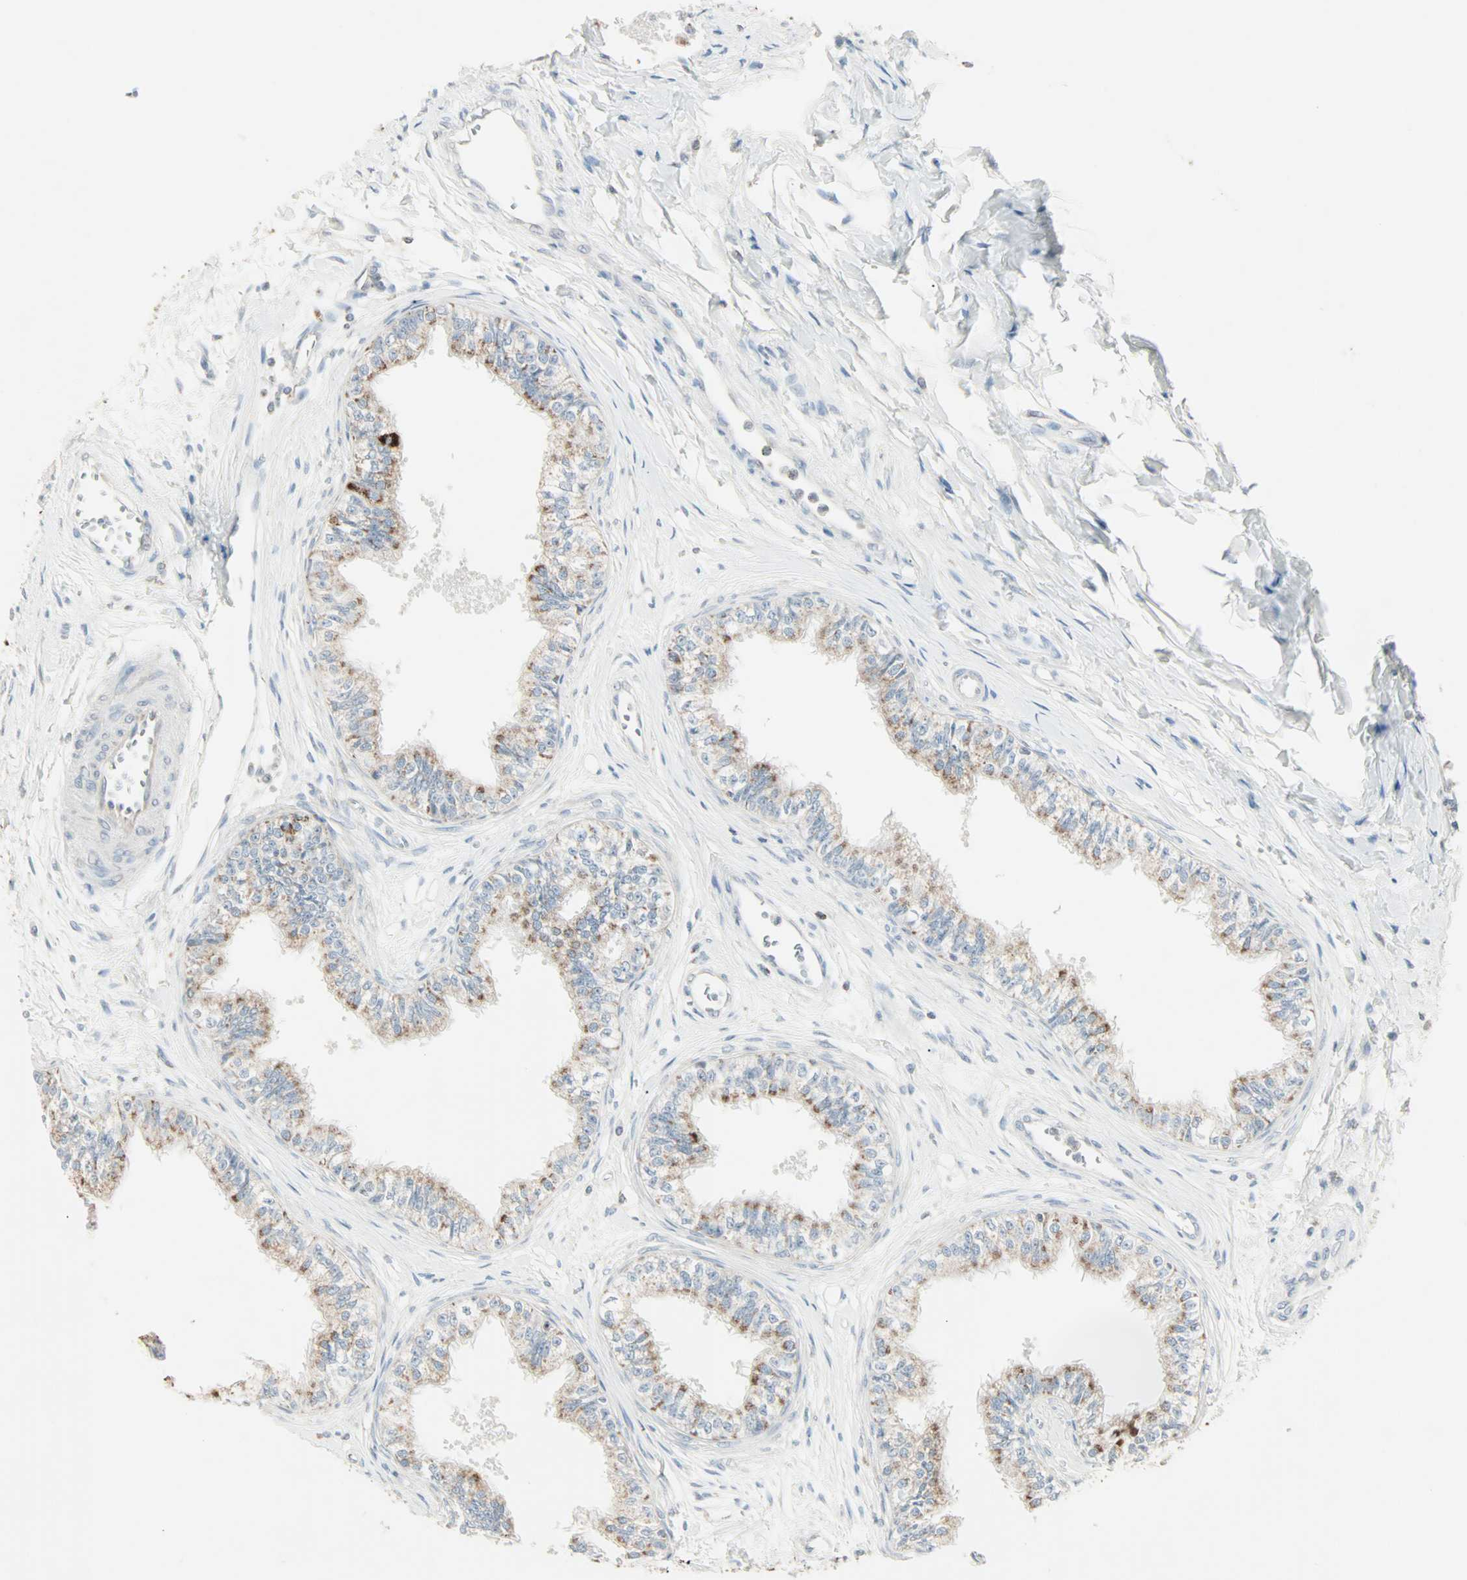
{"staining": {"intensity": "weak", "quantity": "<25%", "location": "cytoplasmic/membranous"}, "tissue": "epididymis", "cell_type": "Glandular cells", "image_type": "normal", "snomed": [{"axis": "morphology", "description": "Normal tissue, NOS"}, {"axis": "morphology", "description": "Adenocarcinoma, metastatic, NOS"}, {"axis": "topography", "description": "Testis"}, {"axis": "topography", "description": "Epididymis"}], "caption": "Epididymis was stained to show a protein in brown. There is no significant staining in glandular cells. (DAB immunohistochemistry (IHC) visualized using brightfield microscopy, high magnification).", "gene": "IDH2", "patient": {"sex": "male", "age": 26}}